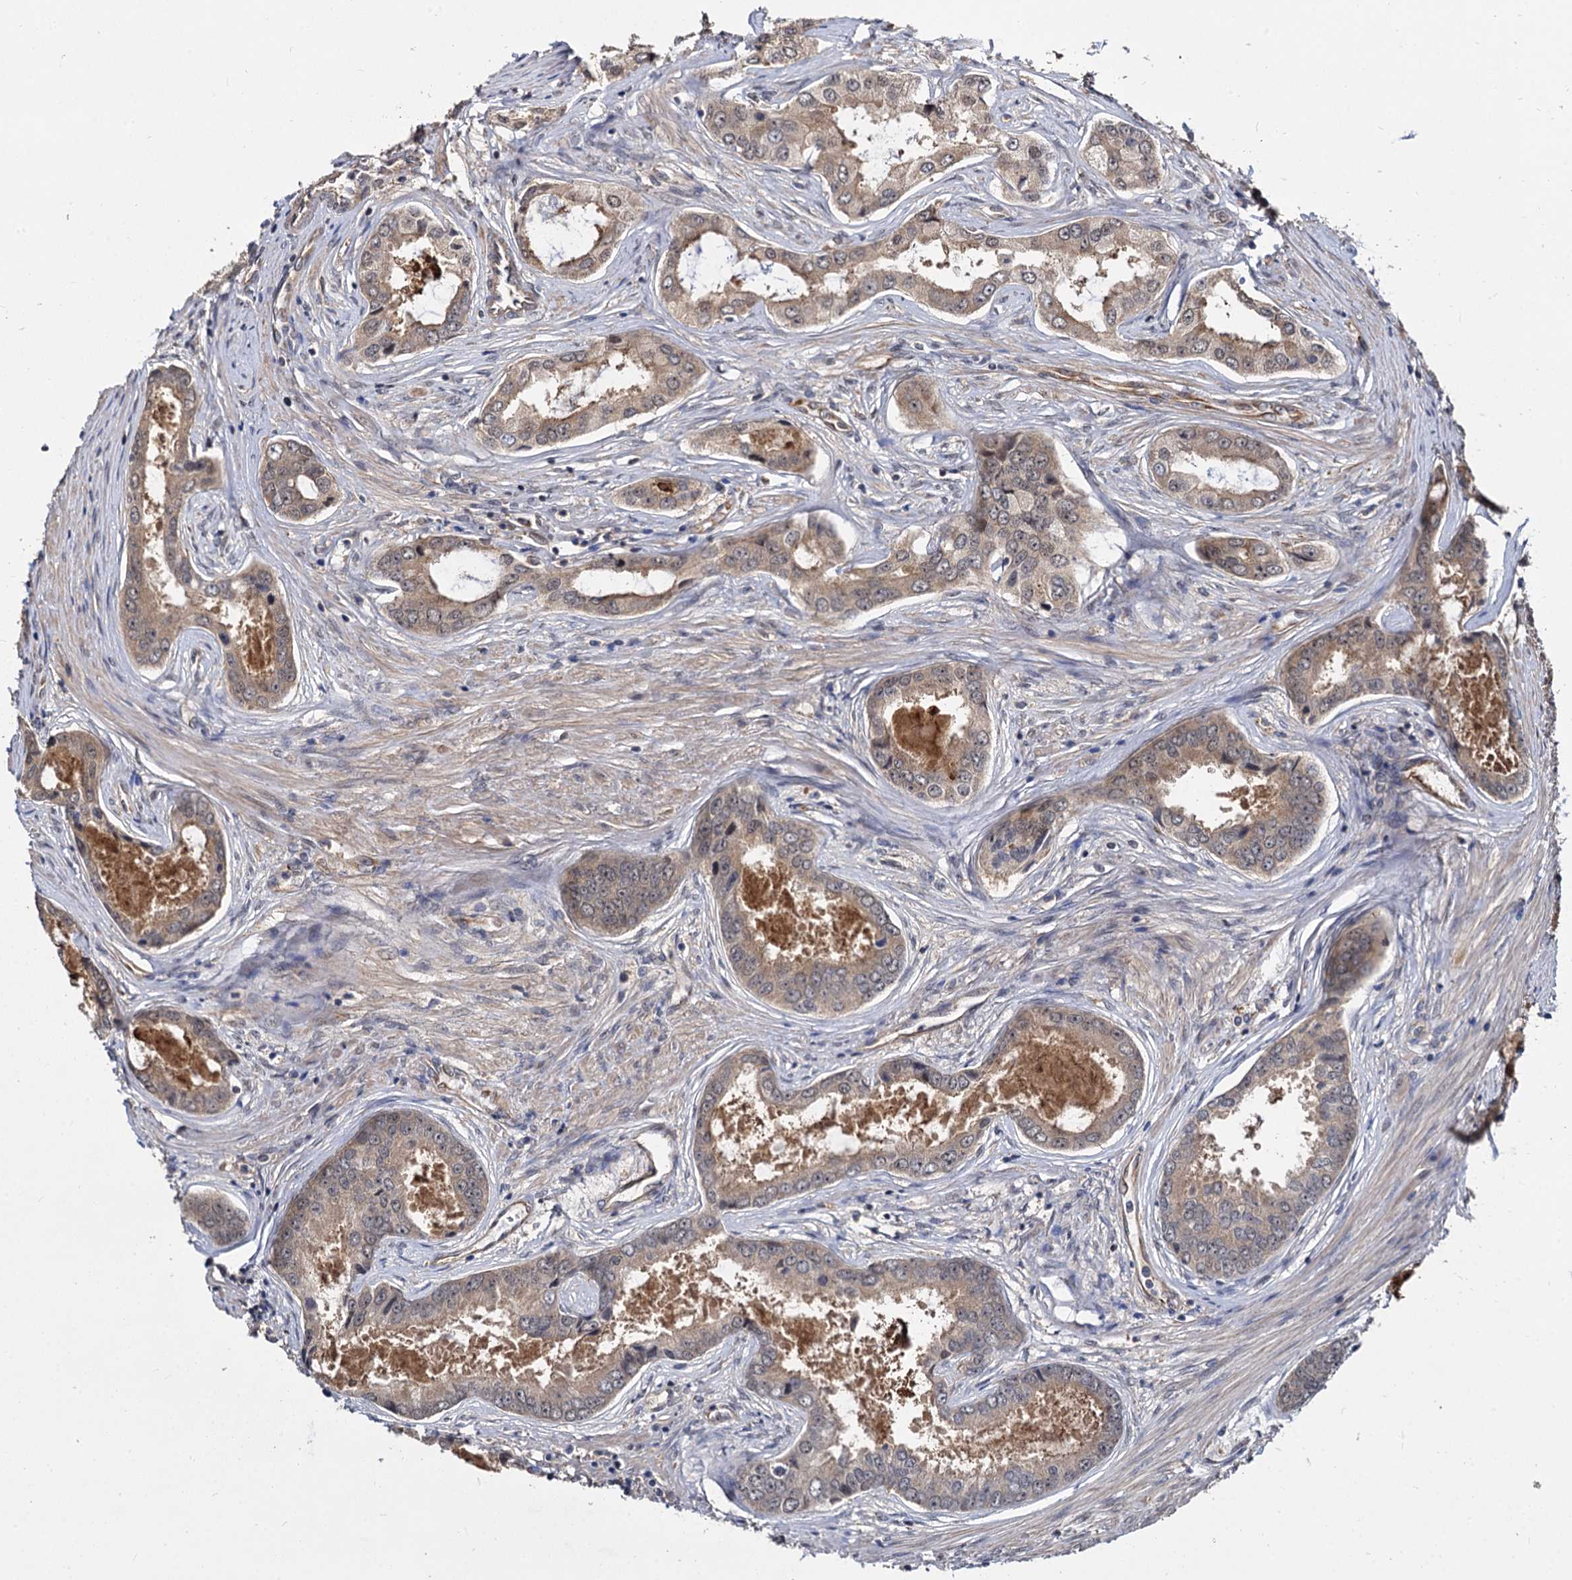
{"staining": {"intensity": "negative", "quantity": "none", "location": "none"}, "tissue": "prostate cancer", "cell_type": "Tumor cells", "image_type": "cancer", "snomed": [{"axis": "morphology", "description": "Adenocarcinoma, Low grade"}, {"axis": "topography", "description": "Prostate"}], "caption": "An image of human prostate cancer (low-grade adenocarcinoma) is negative for staining in tumor cells.", "gene": "PSMD4", "patient": {"sex": "male", "age": 68}}